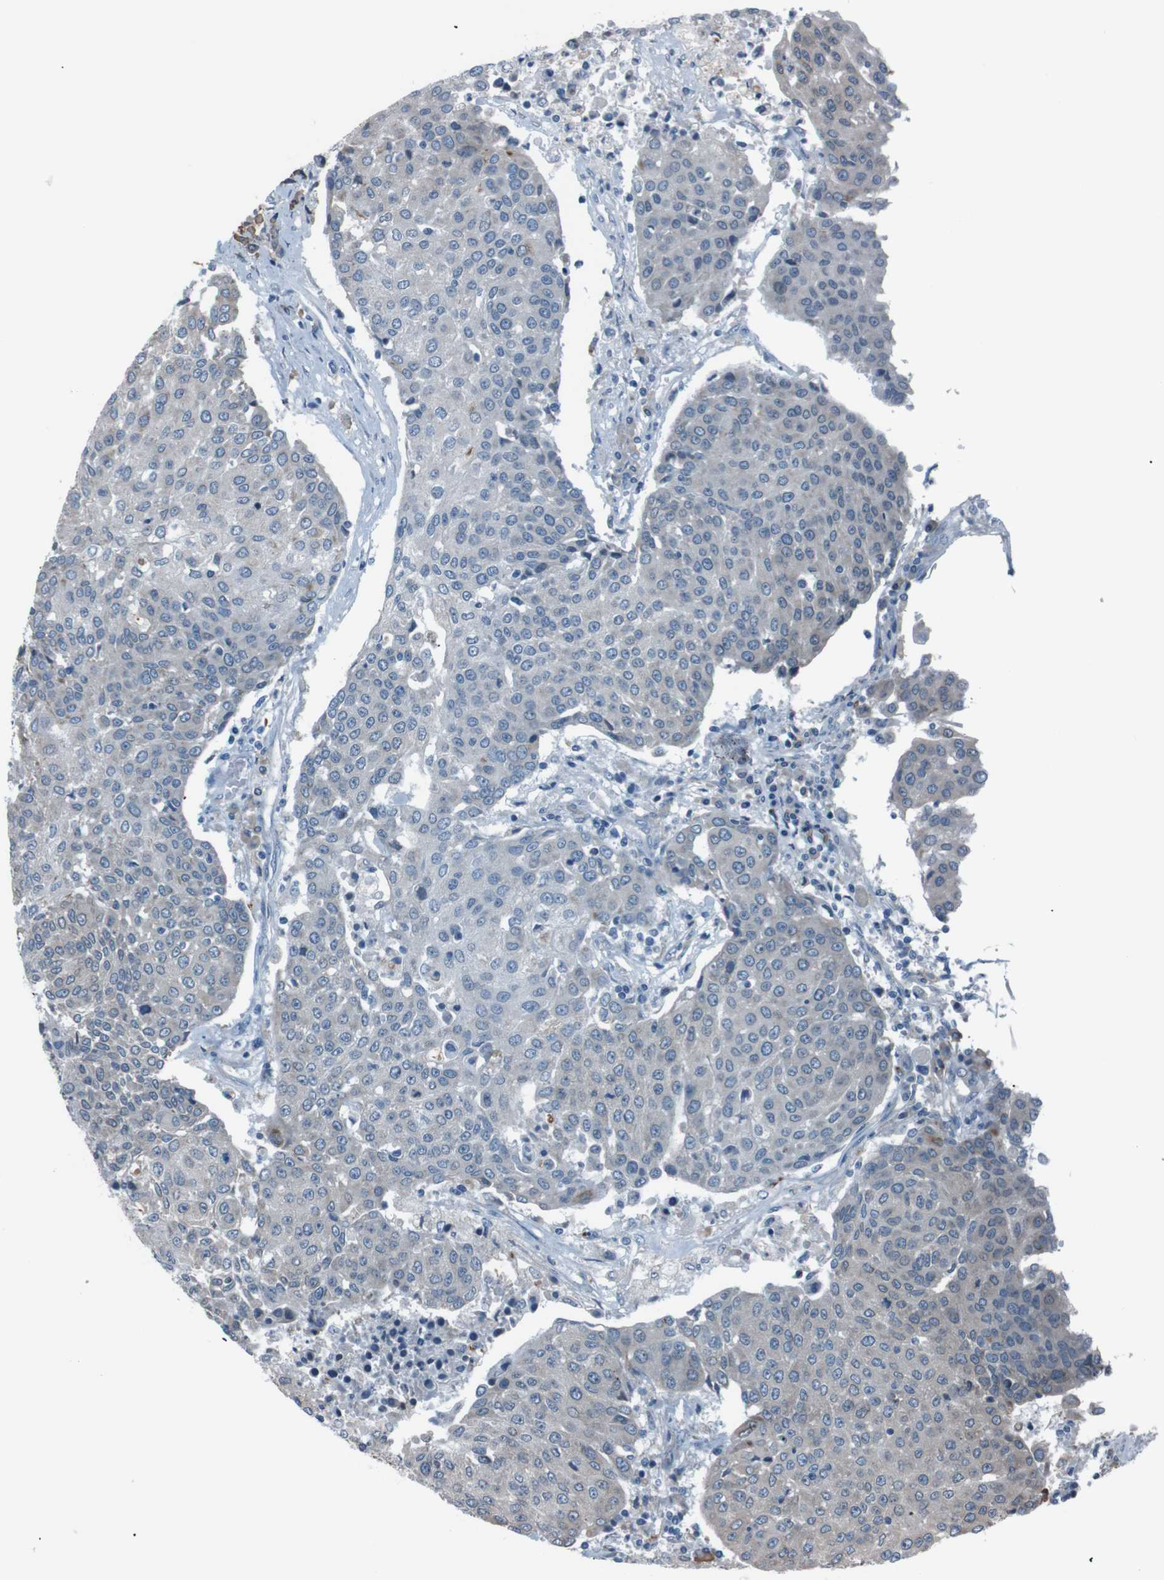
{"staining": {"intensity": "moderate", "quantity": "<25%", "location": "cytoplasmic/membranous"}, "tissue": "urothelial cancer", "cell_type": "Tumor cells", "image_type": "cancer", "snomed": [{"axis": "morphology", "description": "Urothelial carcinoma, High grade"}, {"axis": "topography", "description": "Urinary bladder"}], "caption": "Urothelial cancer stained for a protein shows moderate cytoplasmic/membranous positivity in tumor cells.", "gene": "SIGMAR1", "patient": {"sex": "female", "age": 85}}